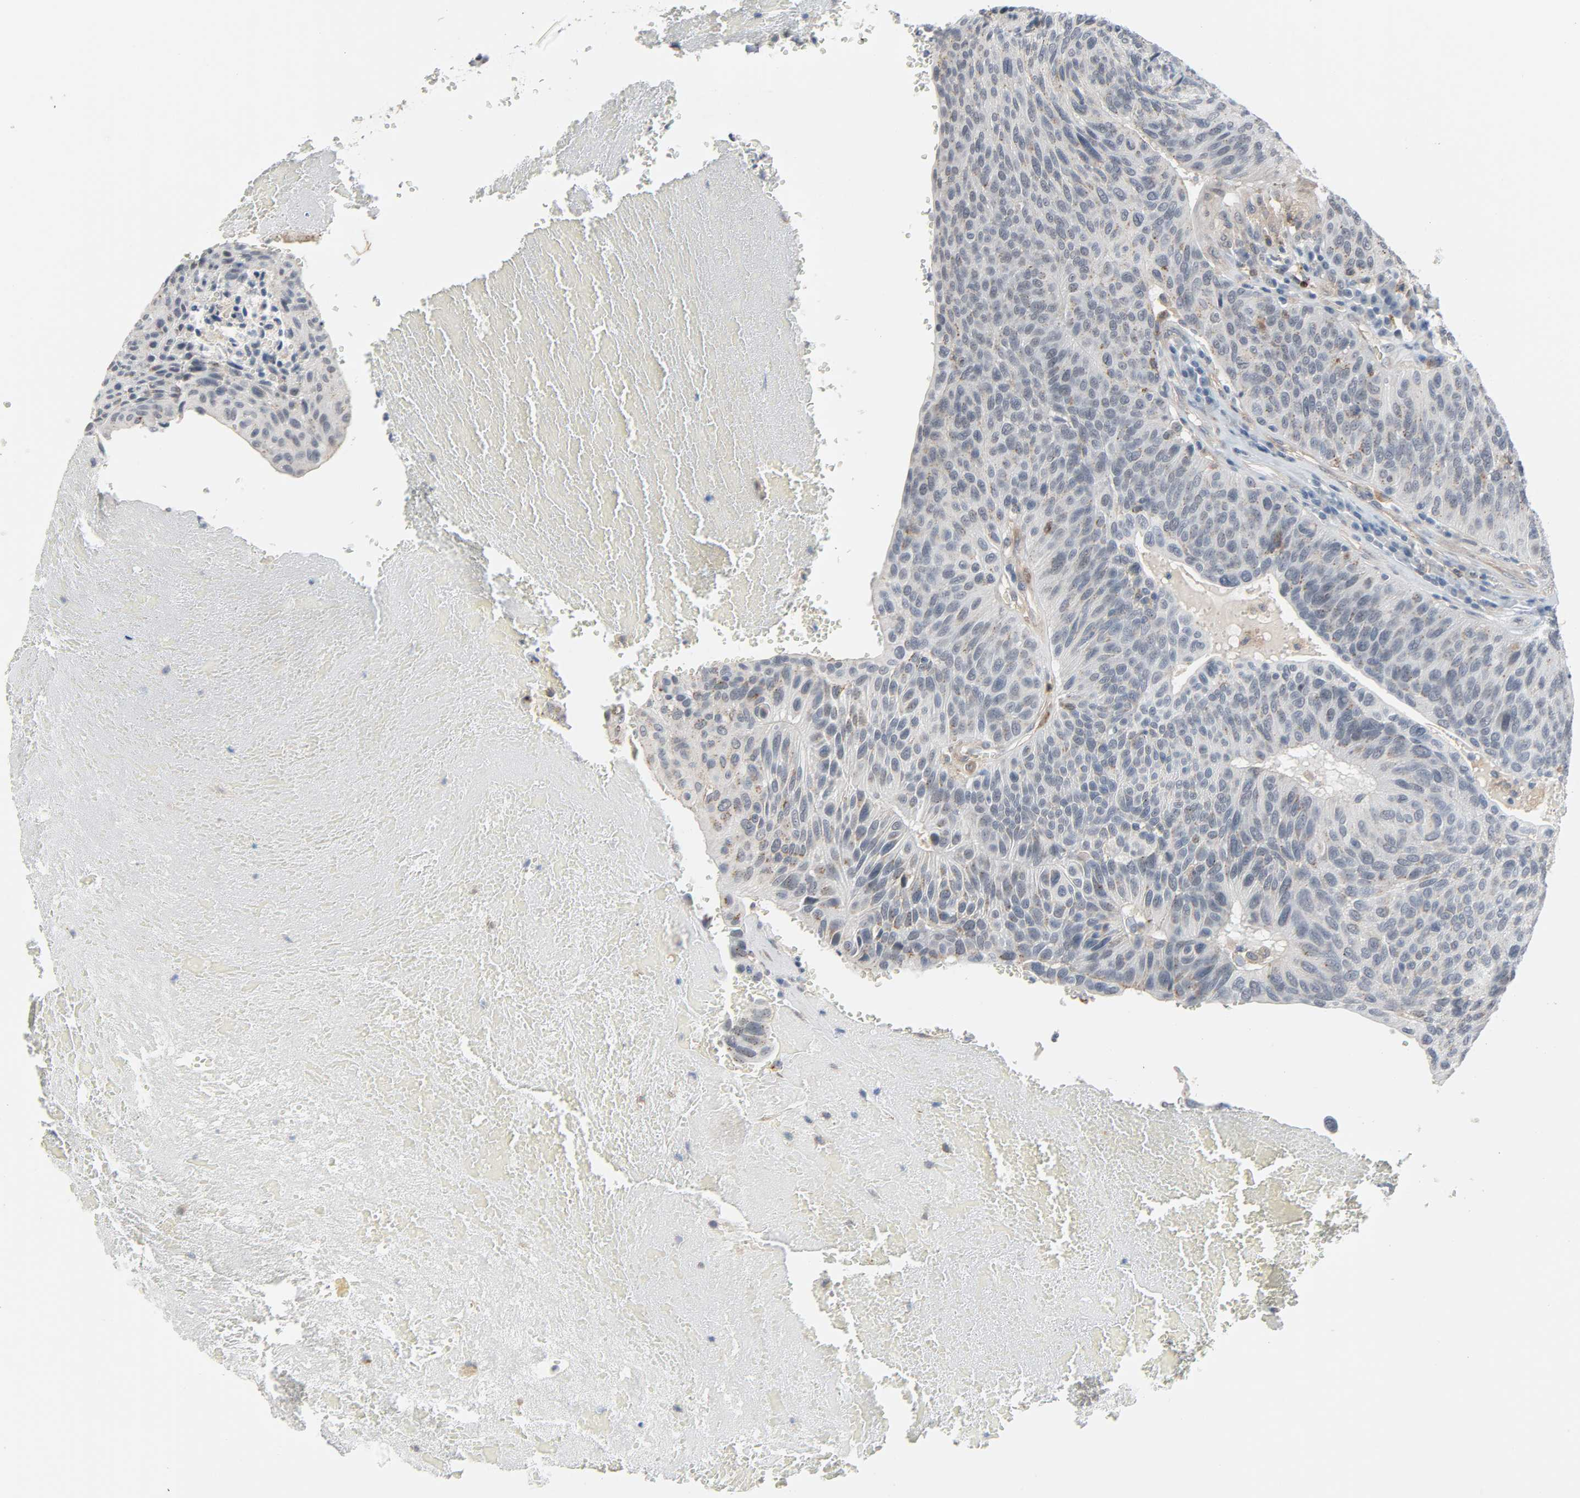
{"staining": {"intensity": "weak", "quantity": "<25%", "location": "cytoplasmic/membranous"}, "tissue": "urothelial cancer", "cell_type": "Tumor cells", "image_type": "cancer", "snomed": [{"axis": "morphology", "description": "Urothelial carcinoma, High grade"}, {"axis": "topography", "description": "Urinary bladder"}], "caption": "An image of urothelial cancer stained for a protein displays no brown staining in tumor cells.", "gene": "CD4", "patient": {"sex": "male", "age": 66}}